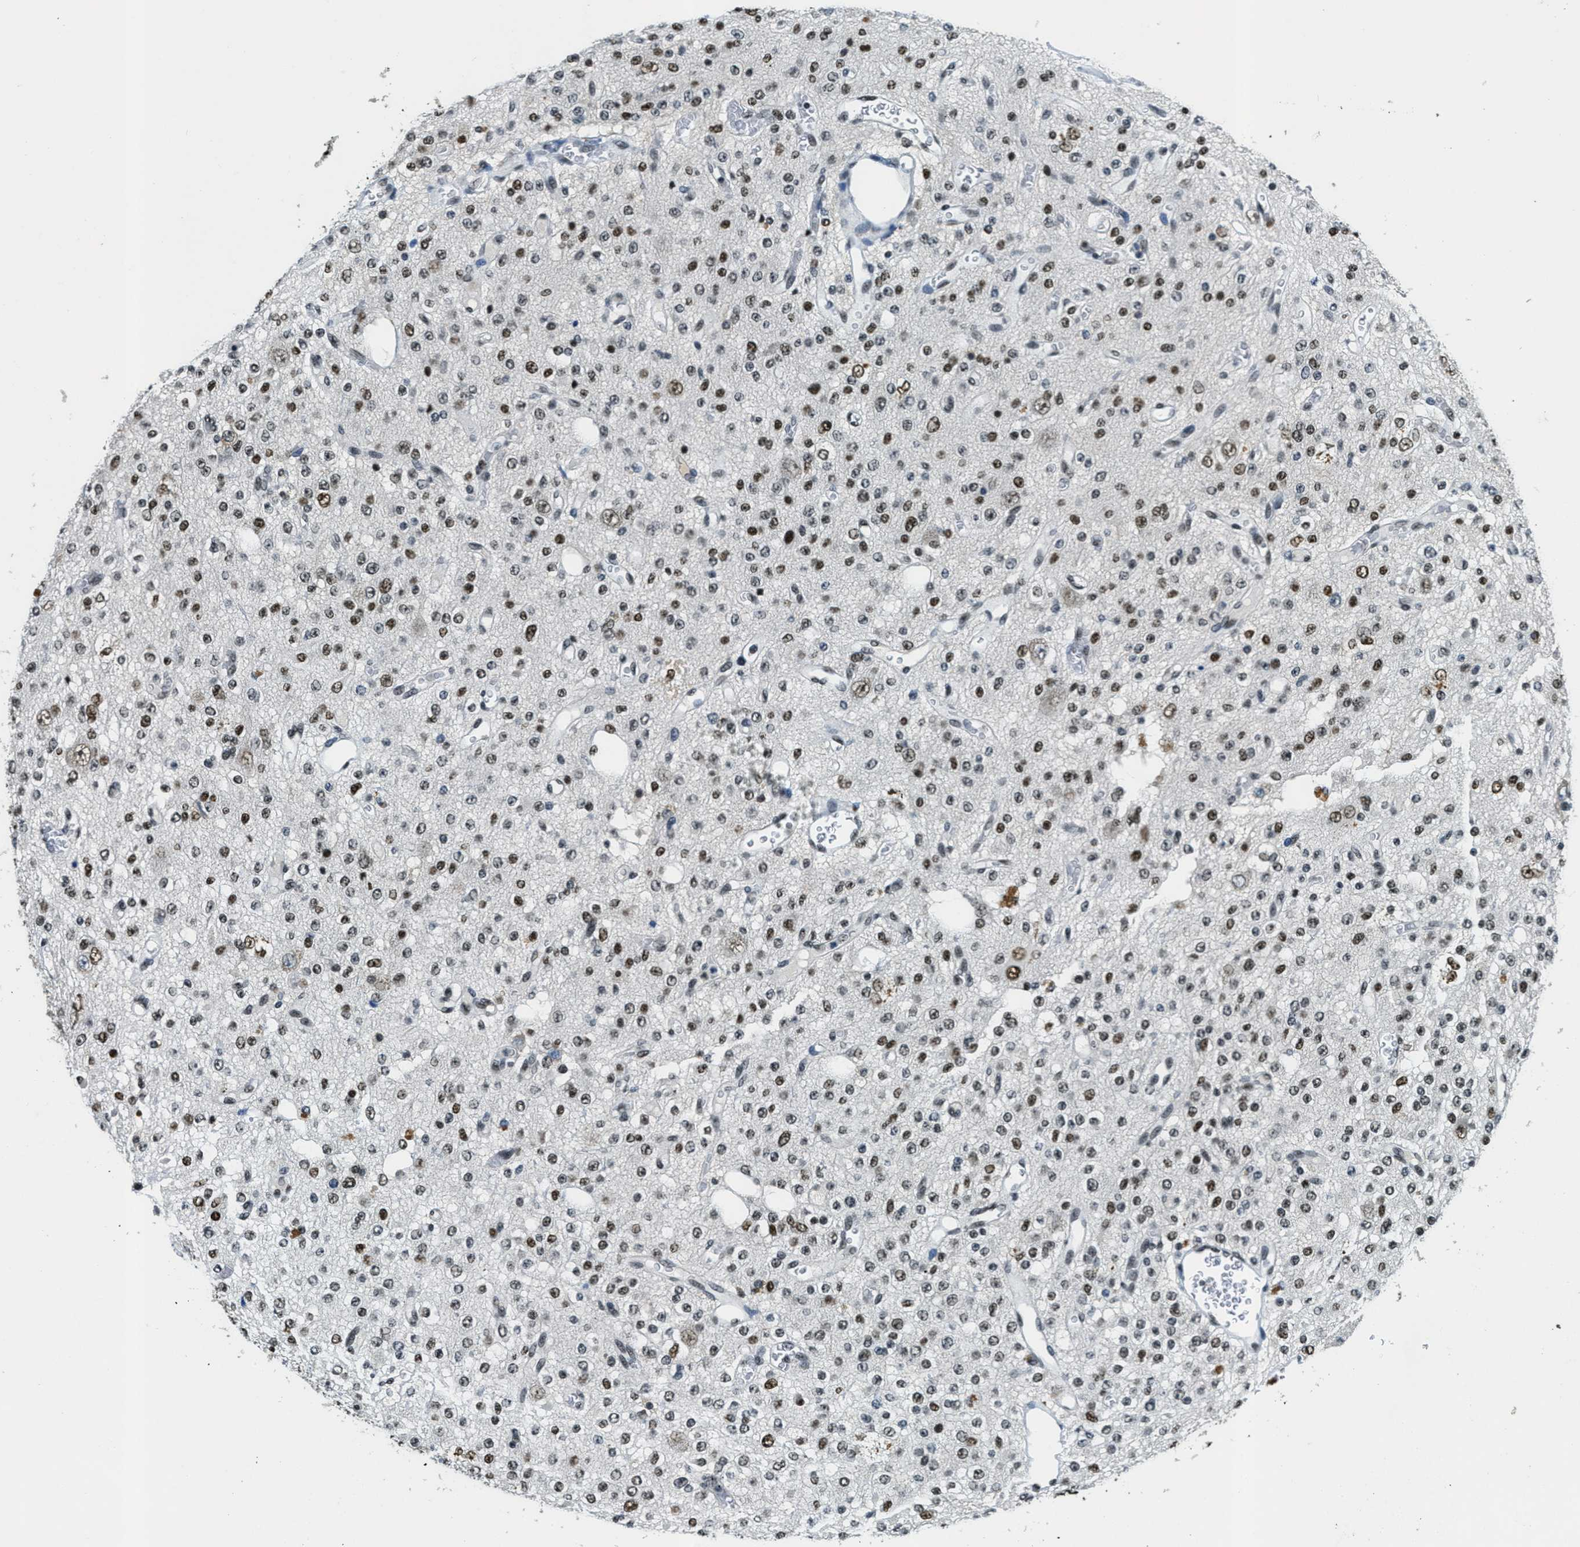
{"staining": {"intensity": "moderate", "quantity": ">75%", "location": "nuclear"}, "tissue": "glioma", "cell_type": "Tumor cells", "image_type": "cancer", "snomed": [{"axis": "morphology", "description": "Glioma, malignant, Low grade"}, {"axis": "topography", "description": "Brain"}], "caption": "Approximately >75% of tumor cells in human glioma demonstrate moderate nuclear protein expression as visualized by brown immunohistochemical staining.", "gene": "SSB", "patient": {"sex": "male", "age": 38}}